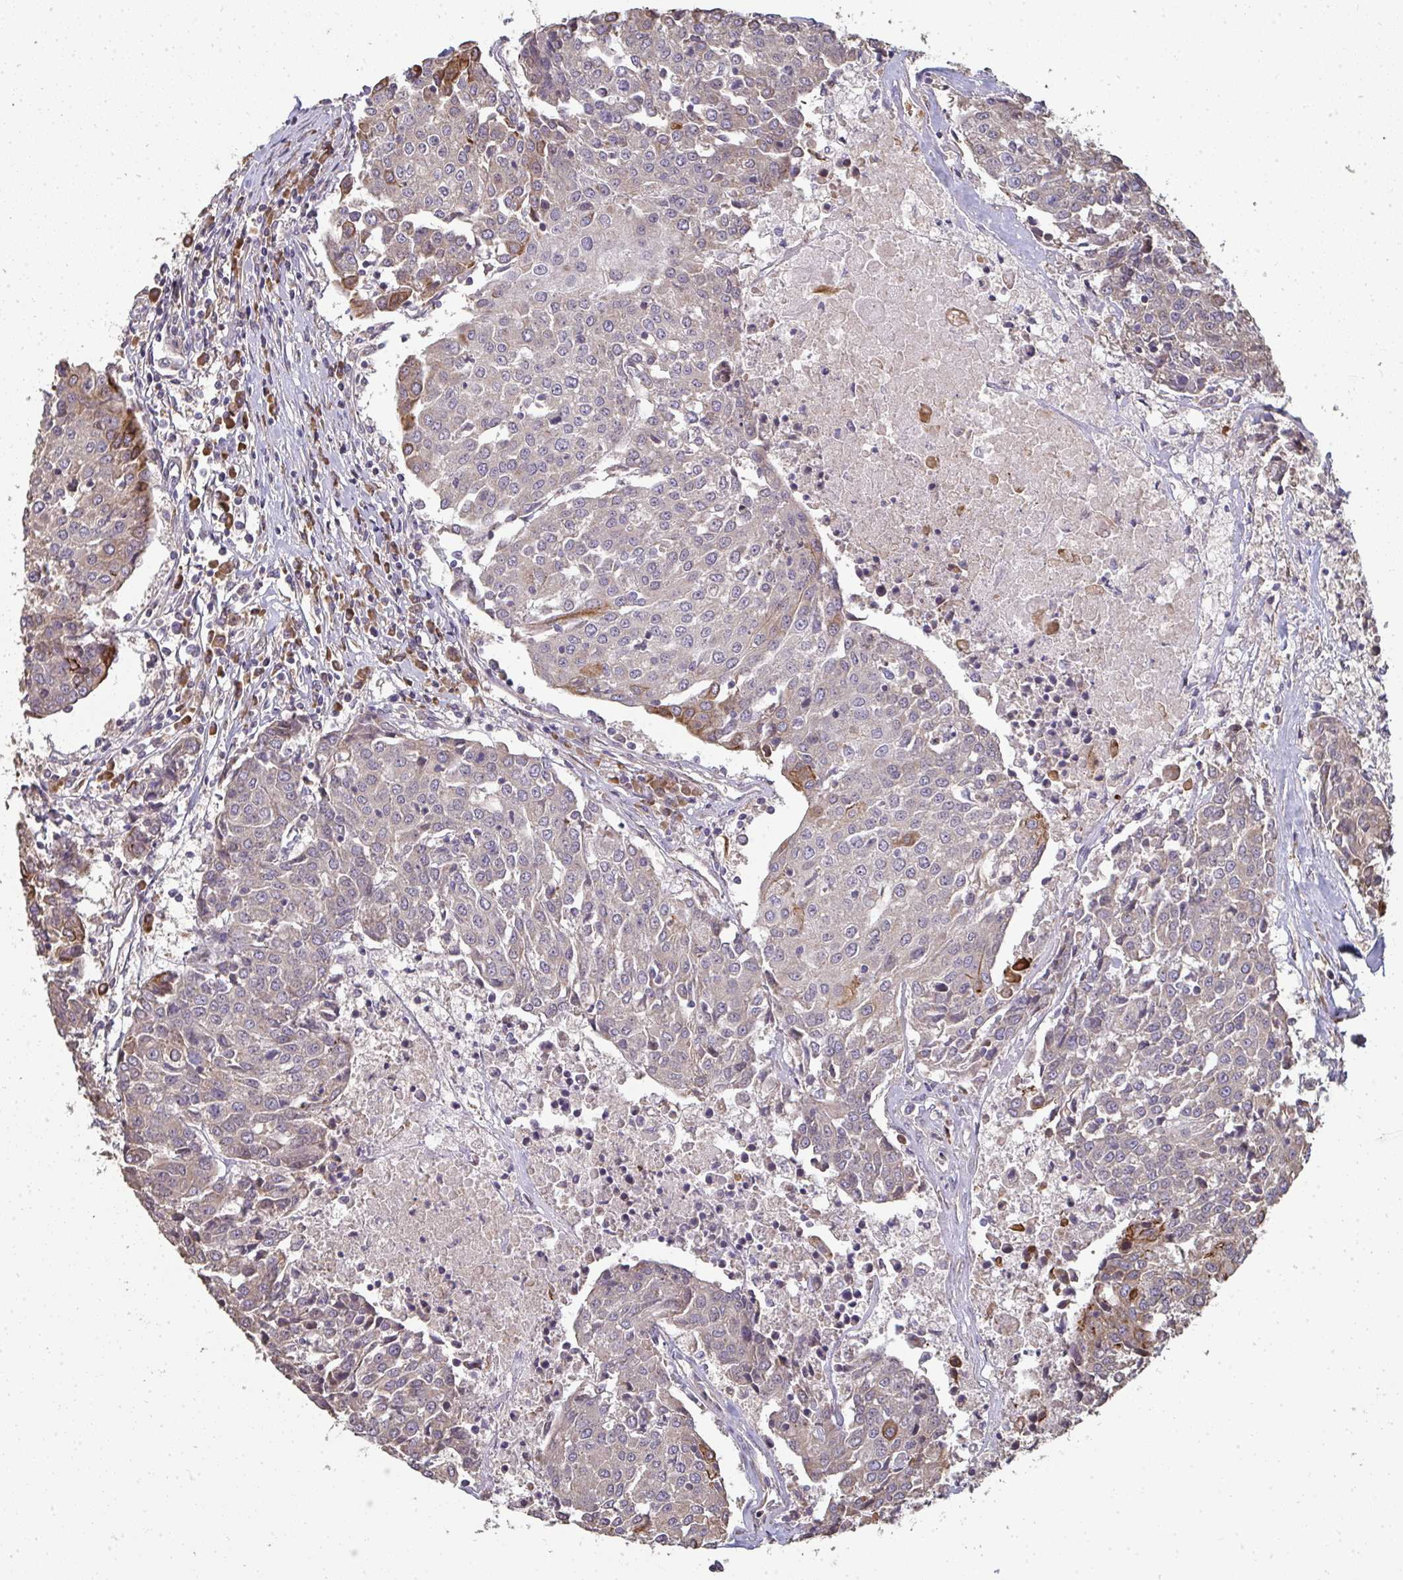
{"staining": {"intensity": "moderate", "quantity": "<25%", "location": "cytoplasmic/membranous"}, "tissue": "urothelial cancer", "cell_type": "Tumor cells", "image_type": "cancer", "snomed": [{"axis": "morphology", "description": "Urothelial carcinoma, High grade"}, {"axis": "topography", "description": "Urinary bladder"}], "caption": "A photomicrograph showing moderate cytoplasmic/membranous staining in about <25% of tumor cells in urothelial cancer, as visualized by brown immunohistochemical staining.", "gene": "ZFYVE28", "patient": {"sex": "female", "age": 85}}